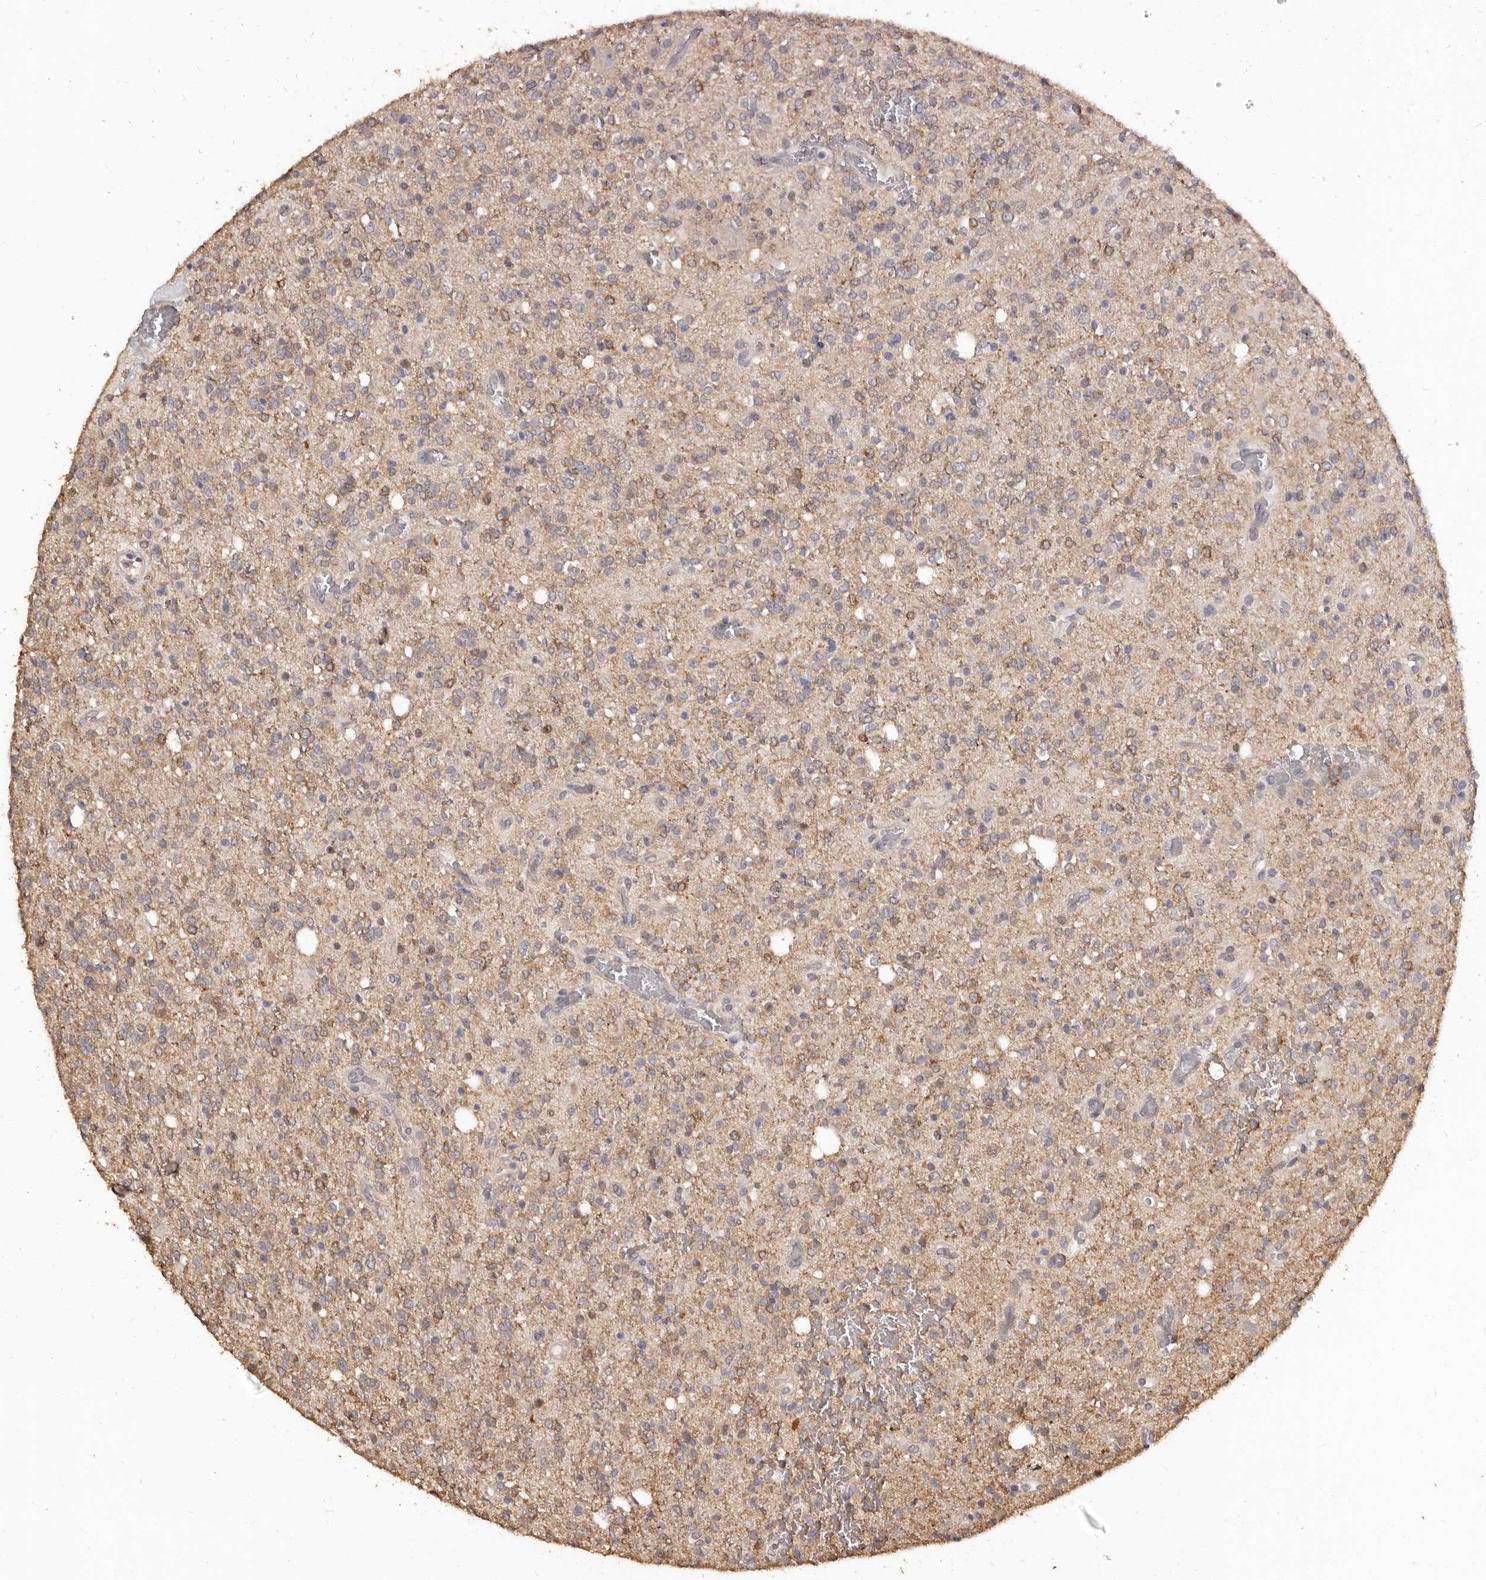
{"staining": {"intensity": "weak", "quantity": "<25%", "location": "cytoplasmic/membranous"}, "tissue": "glioma", "cell_type": "Tumor cells", "image_type": "cancer", "snomed": [{"axis": "morphology", "description": "Glioma, malignant, High grade"}, {"axis": "topography", "description": "Brain"}], "caption": "Glioma stained for a protein using IHC shows no positivity tumor cells.", "gene": "INAVA", "patient": {"sex": "male", "age": 34}}